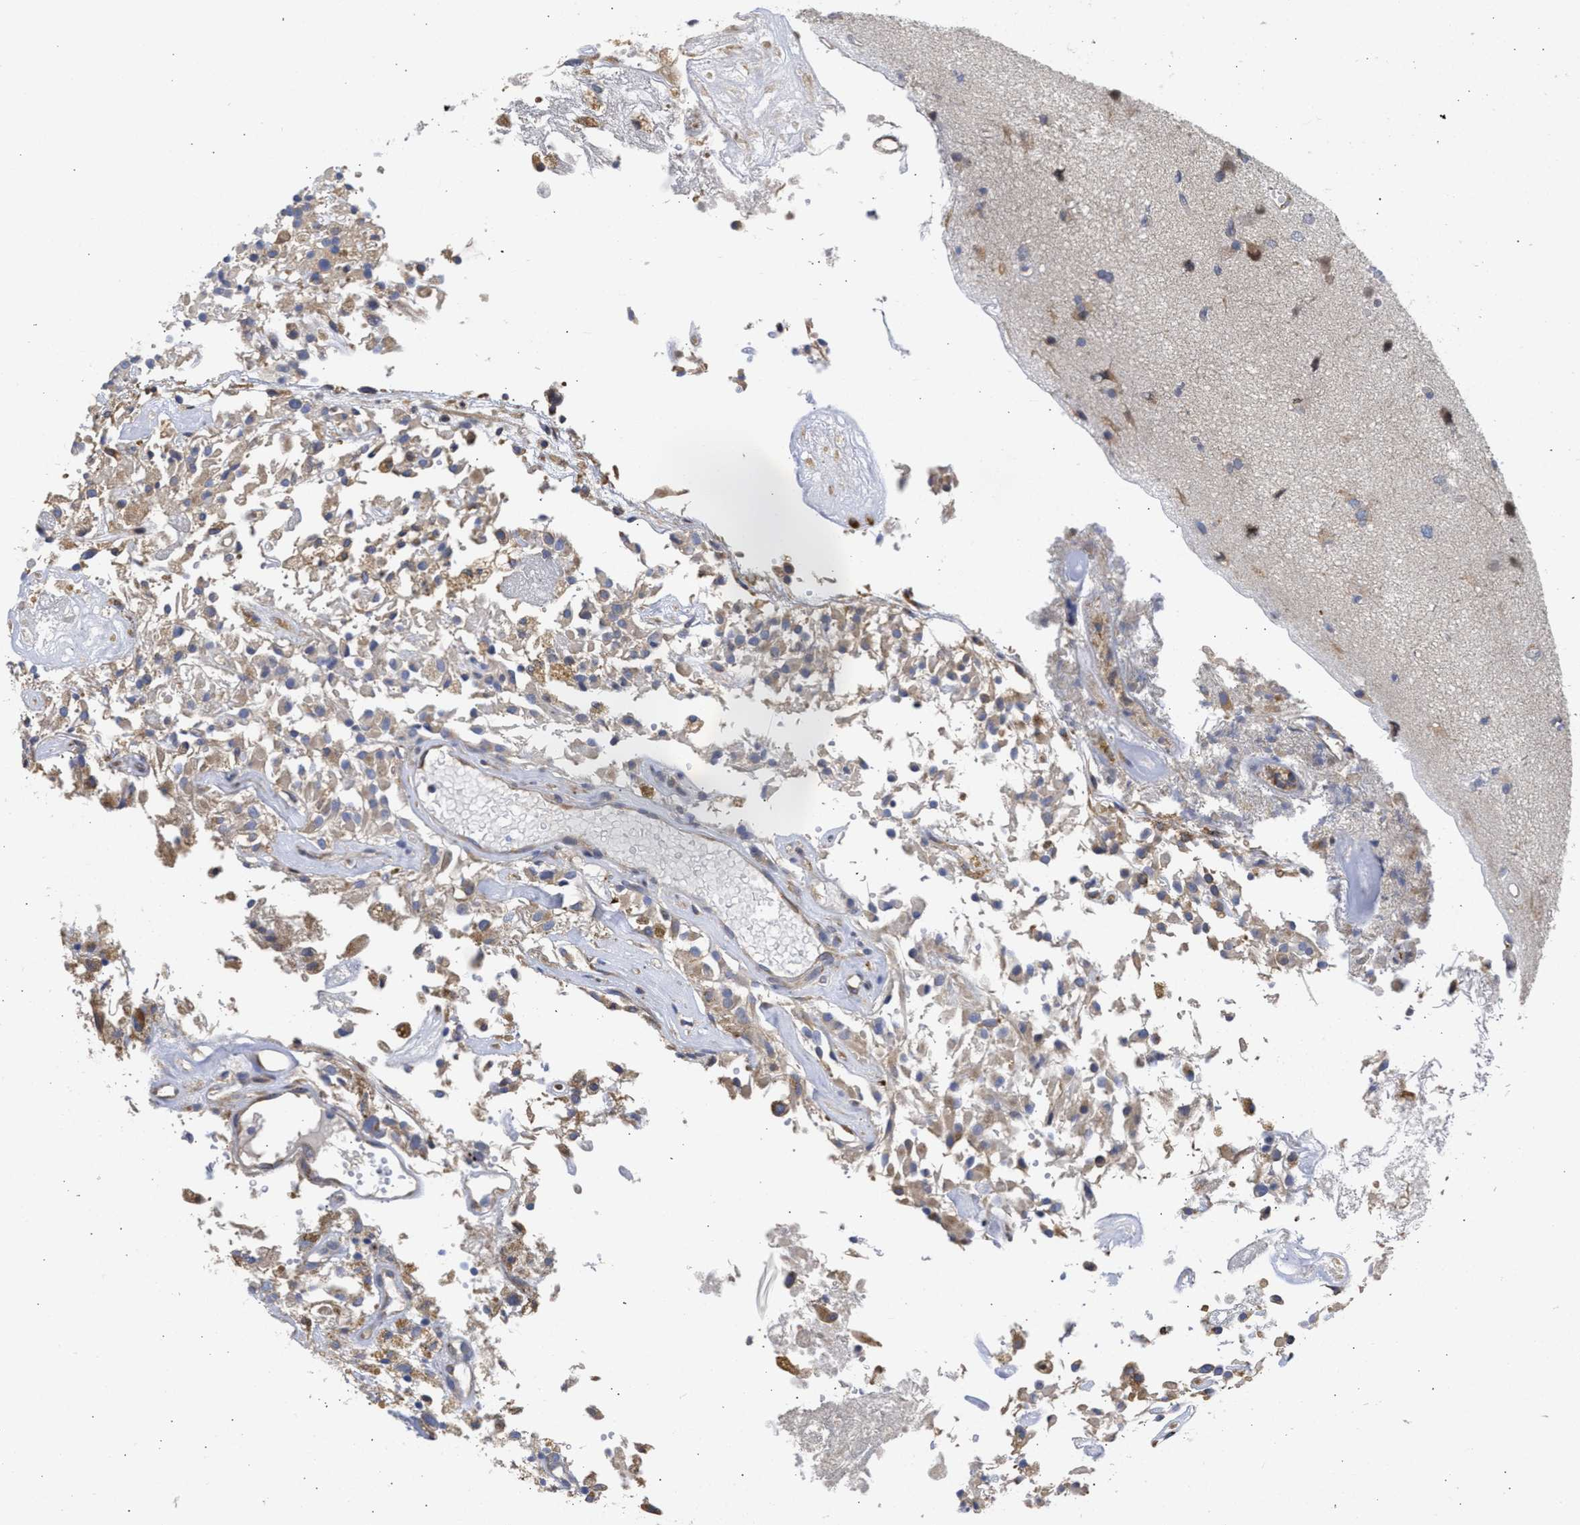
{"staining": {"intensity": "weak", "quantity": ">75%", "location": "cytoplasmic/membranous"}, "tissue": "glioma", "cell_type": "Tumor cells", "image_type": "cancer", "snomed": [{"axis": "morphology", "description": "Glioma, malignant, High grade"}, {"axis": "topography", "description": "Brain"}], "caption": "Immunohistochemical staining of malignant high-grade glioma shows low levels of weak cytoplasmic/membranous staining in about >75% of tumor cells.", "gene": "TMED1", "patient": {"sex": "female", "age": 59}}